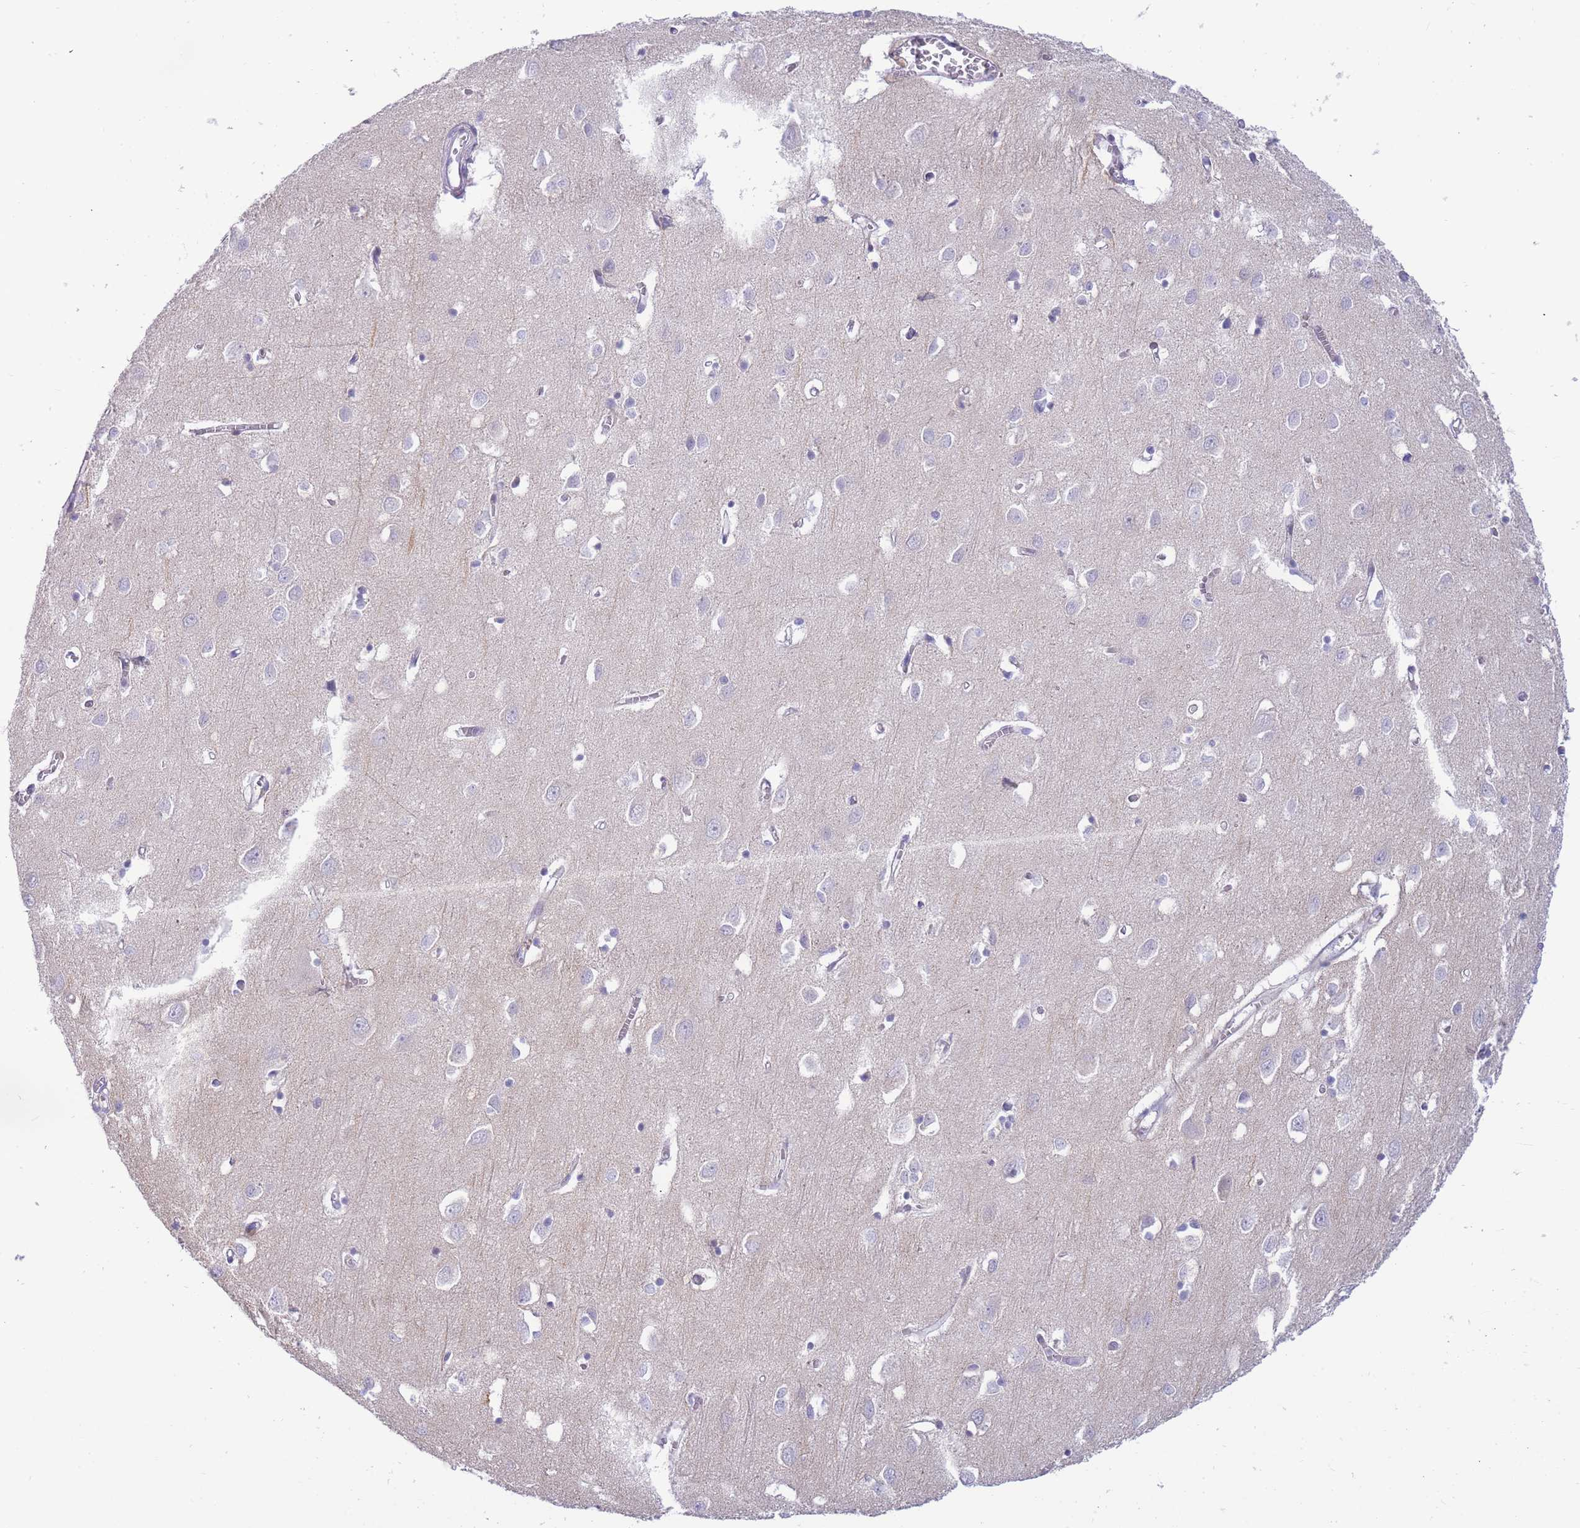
{"staining": {"intensity": "negative", "quantity": "none", "location": "none"}, "tissue": "cerebral cortex", "cell_type": "Endothelial cells", "image_type": "normal", "snomed": [{"axis": "morphology", "description": "Normal tissue, NOS"}, {"axis": "topography", "description": "Cerebral cortex"}], "caption": "Immunohistochemistry of benign cerebral cortex demonstrates no expression in endothelial cells. (Brightfield microscopy of DAB (3,3'-diaminobenzidine) IHC at high magnification).", "gene": "PRR23A", "patient": {"sex": "female", "age": 64}}